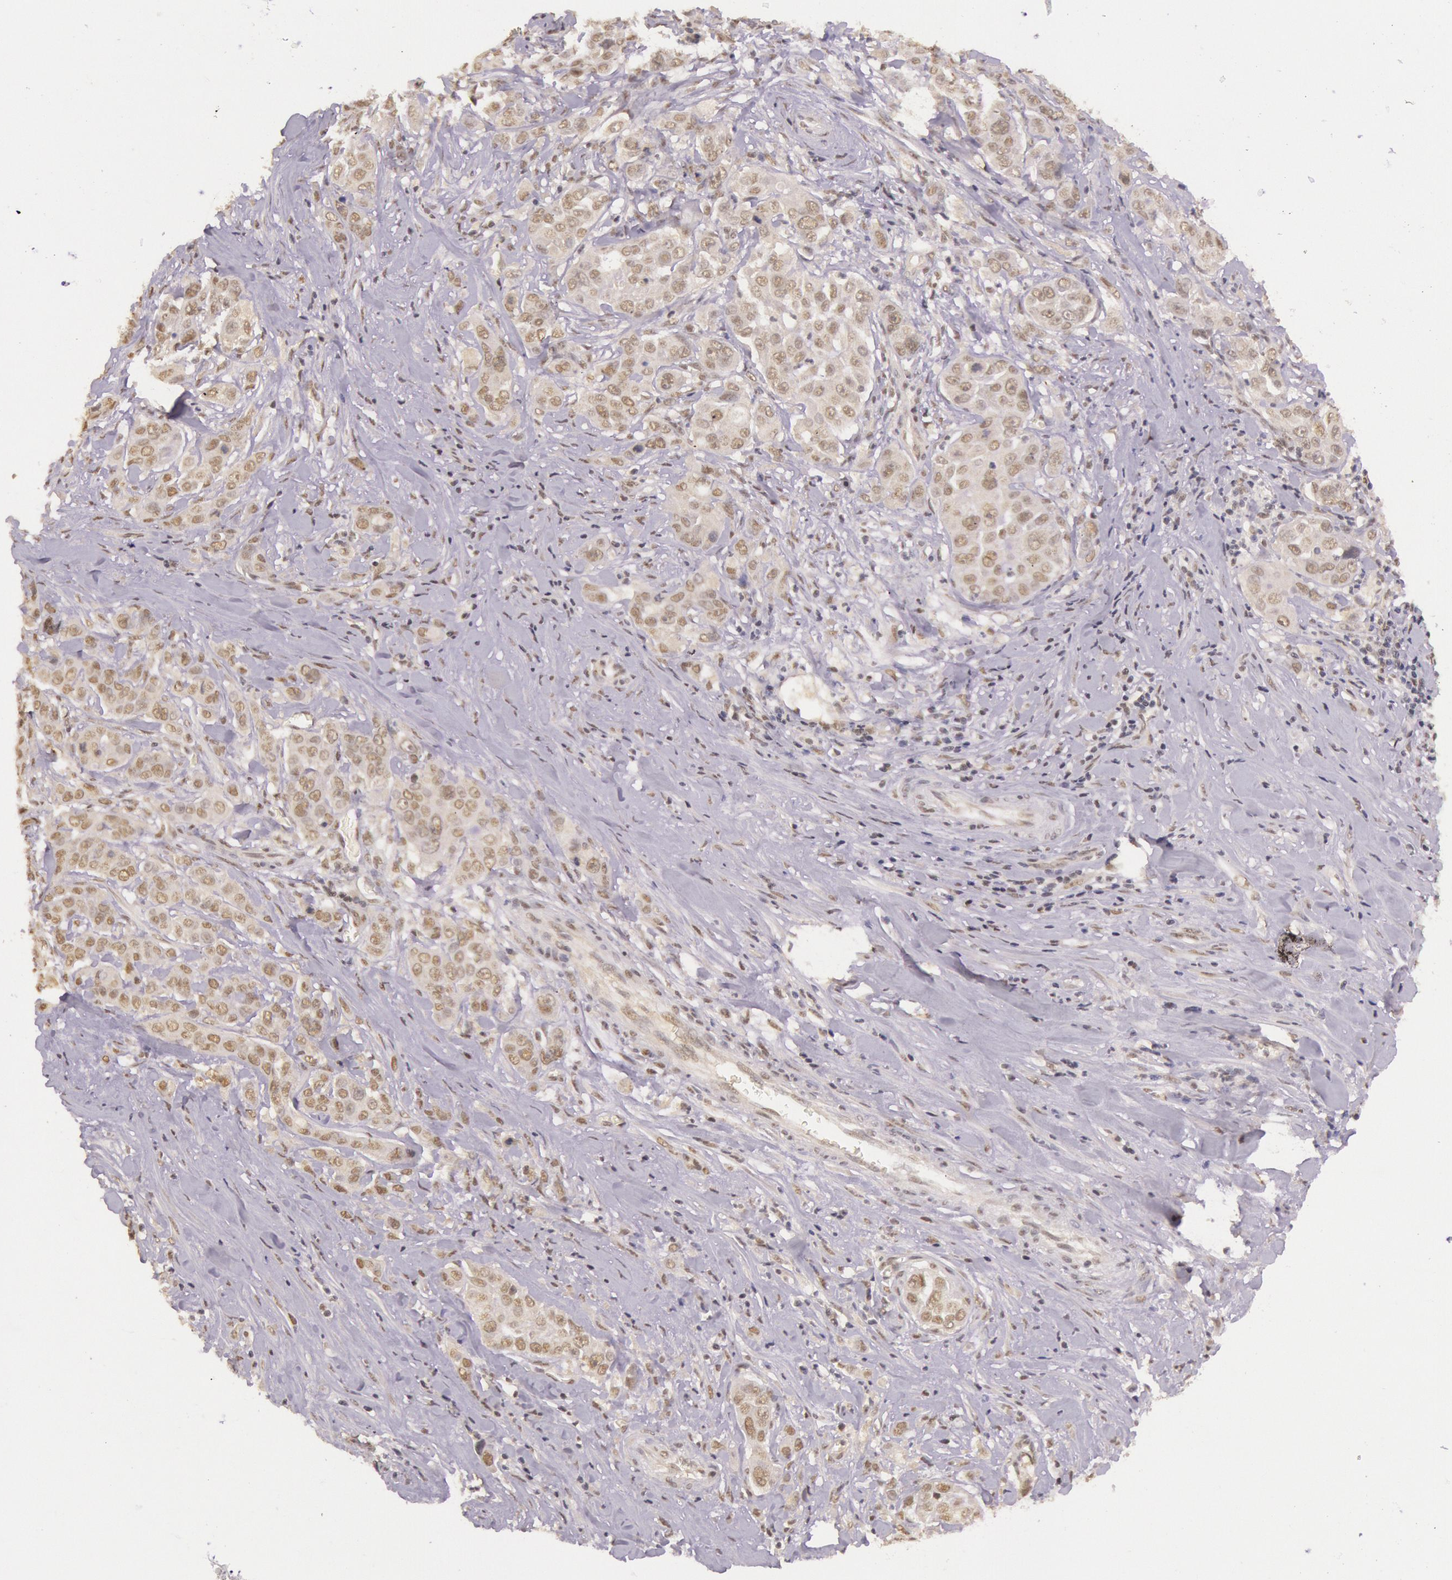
{"staining": {"intensity": "weak", "quantity": "<25%", "location": "cytoplasmic/membranous,nuclear"}, "tissue": "pancreatic cancer", "cell_type": "Tumor cells", "image_type": "cancer", "snomed": [{"axis": "morphology", "description": "Adenocarcinoma, NOS"}, {"axis": "topography", "description": "Pancreas"}], "caption": "This is an immunohistochemistry (IHC) photomicrograph of human pancreatic cancer (adenocarcinoma). There is no expression in tumor cells.", "gene": "RTL10", "patient": {"sex": "female", "age": 52}}